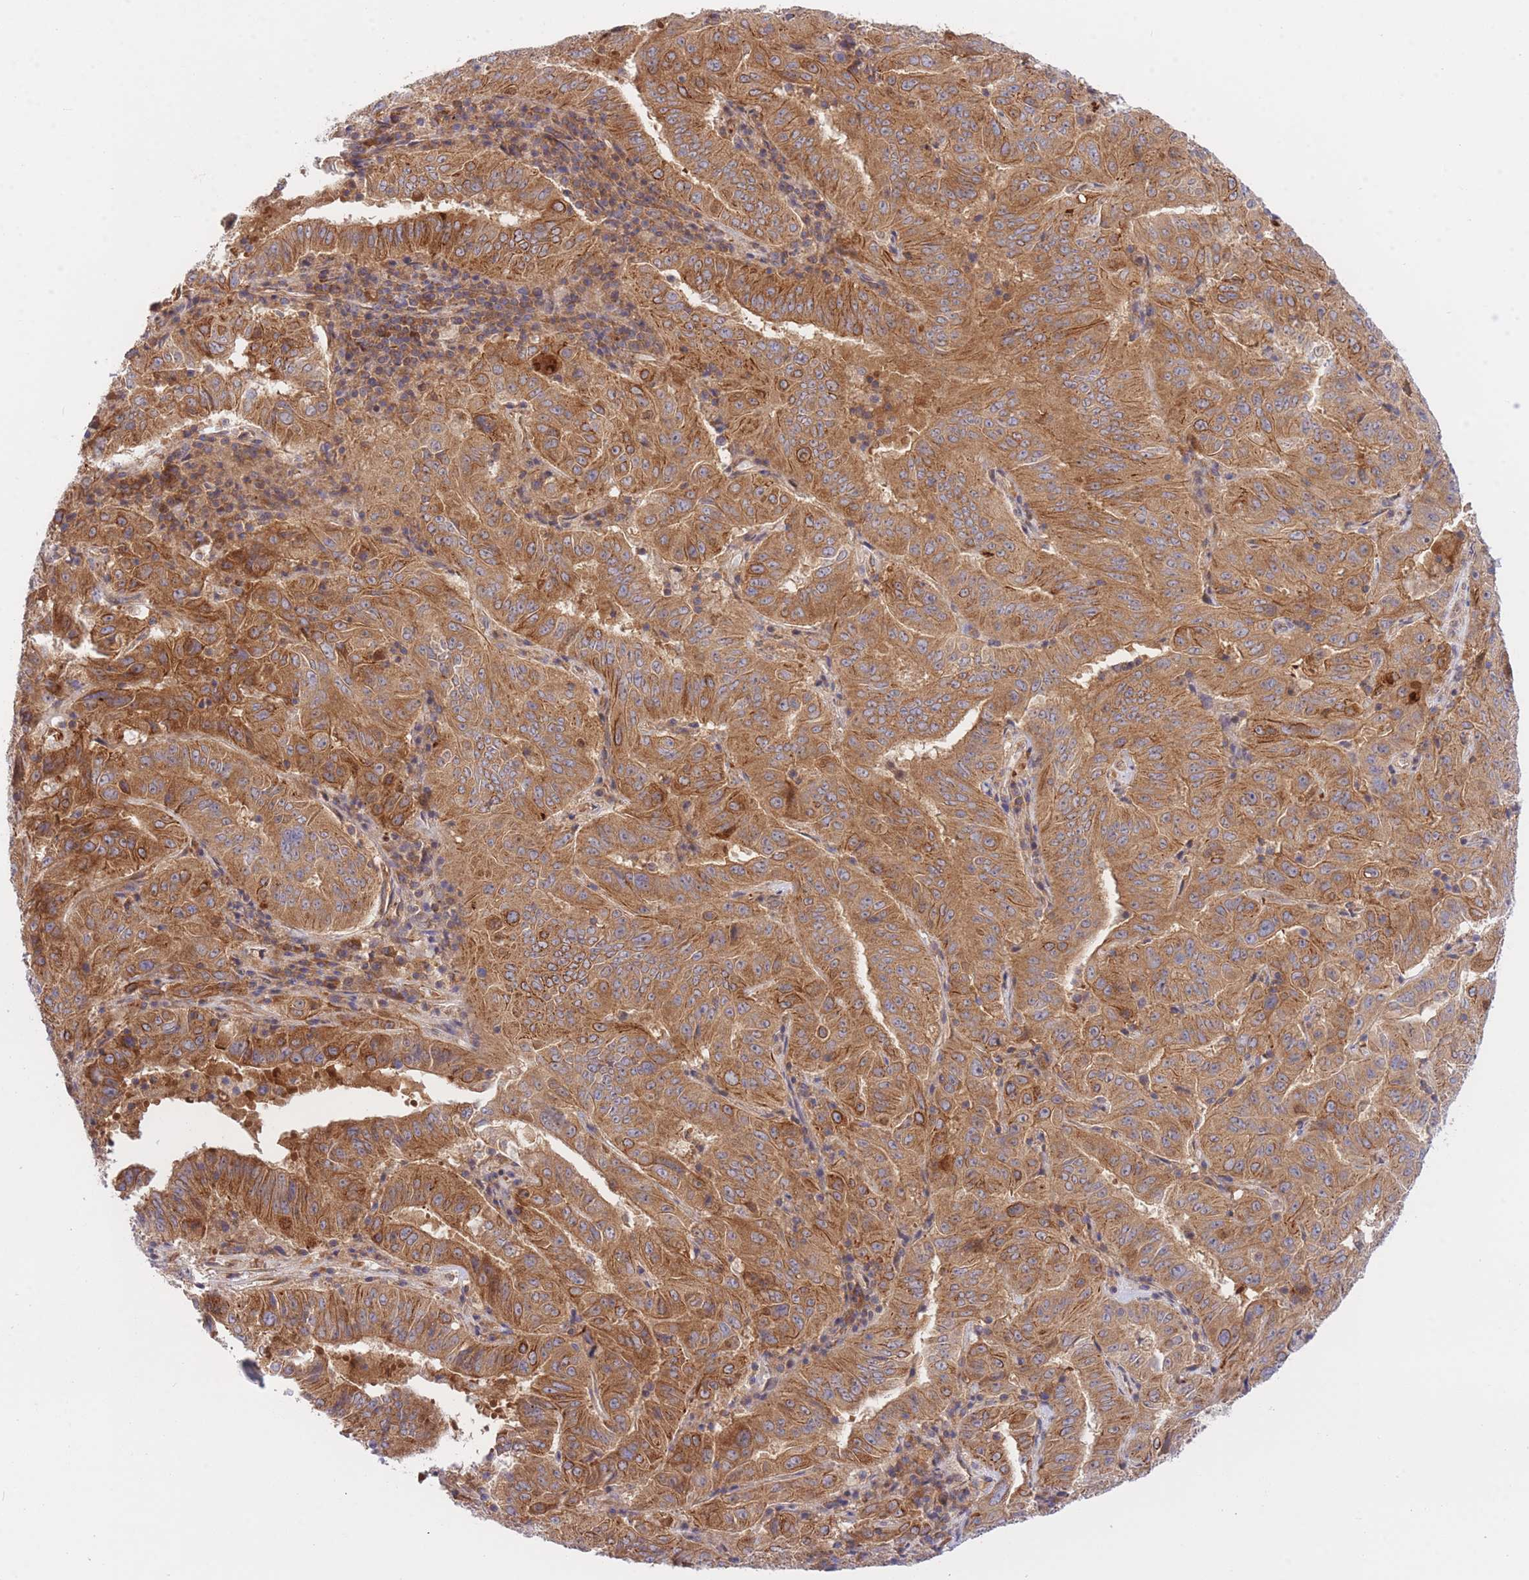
{"staining": {"intensity": "strong", "quantity": ">75%", "location": "cytoplasmic/membranous"}, "tissue": "pancreatic cancer", "cell_type": "Tumor cells", "image_type": "cancer", "snomed": [{"axis": "morphology", "description": "Adenocarcinoma, NOS"}, {"axis": "topography", "description": "Pancreas"}], "caption": "A high-resolution micrograph shows immunohistochemistry staining of pancreatic cancer (adenocarcinoma), which reveals strong cytoplasmic/membranous staining in about >75% of tumor cells. The staining is performed using DAB (3,3'-diaminobenzidine) brown chromogen to label protein expression. The nuclei are counter-stained blue using hematoxylin.", "gene": "EIF2B2", "patient": {"sex": "male", "age": 63}}